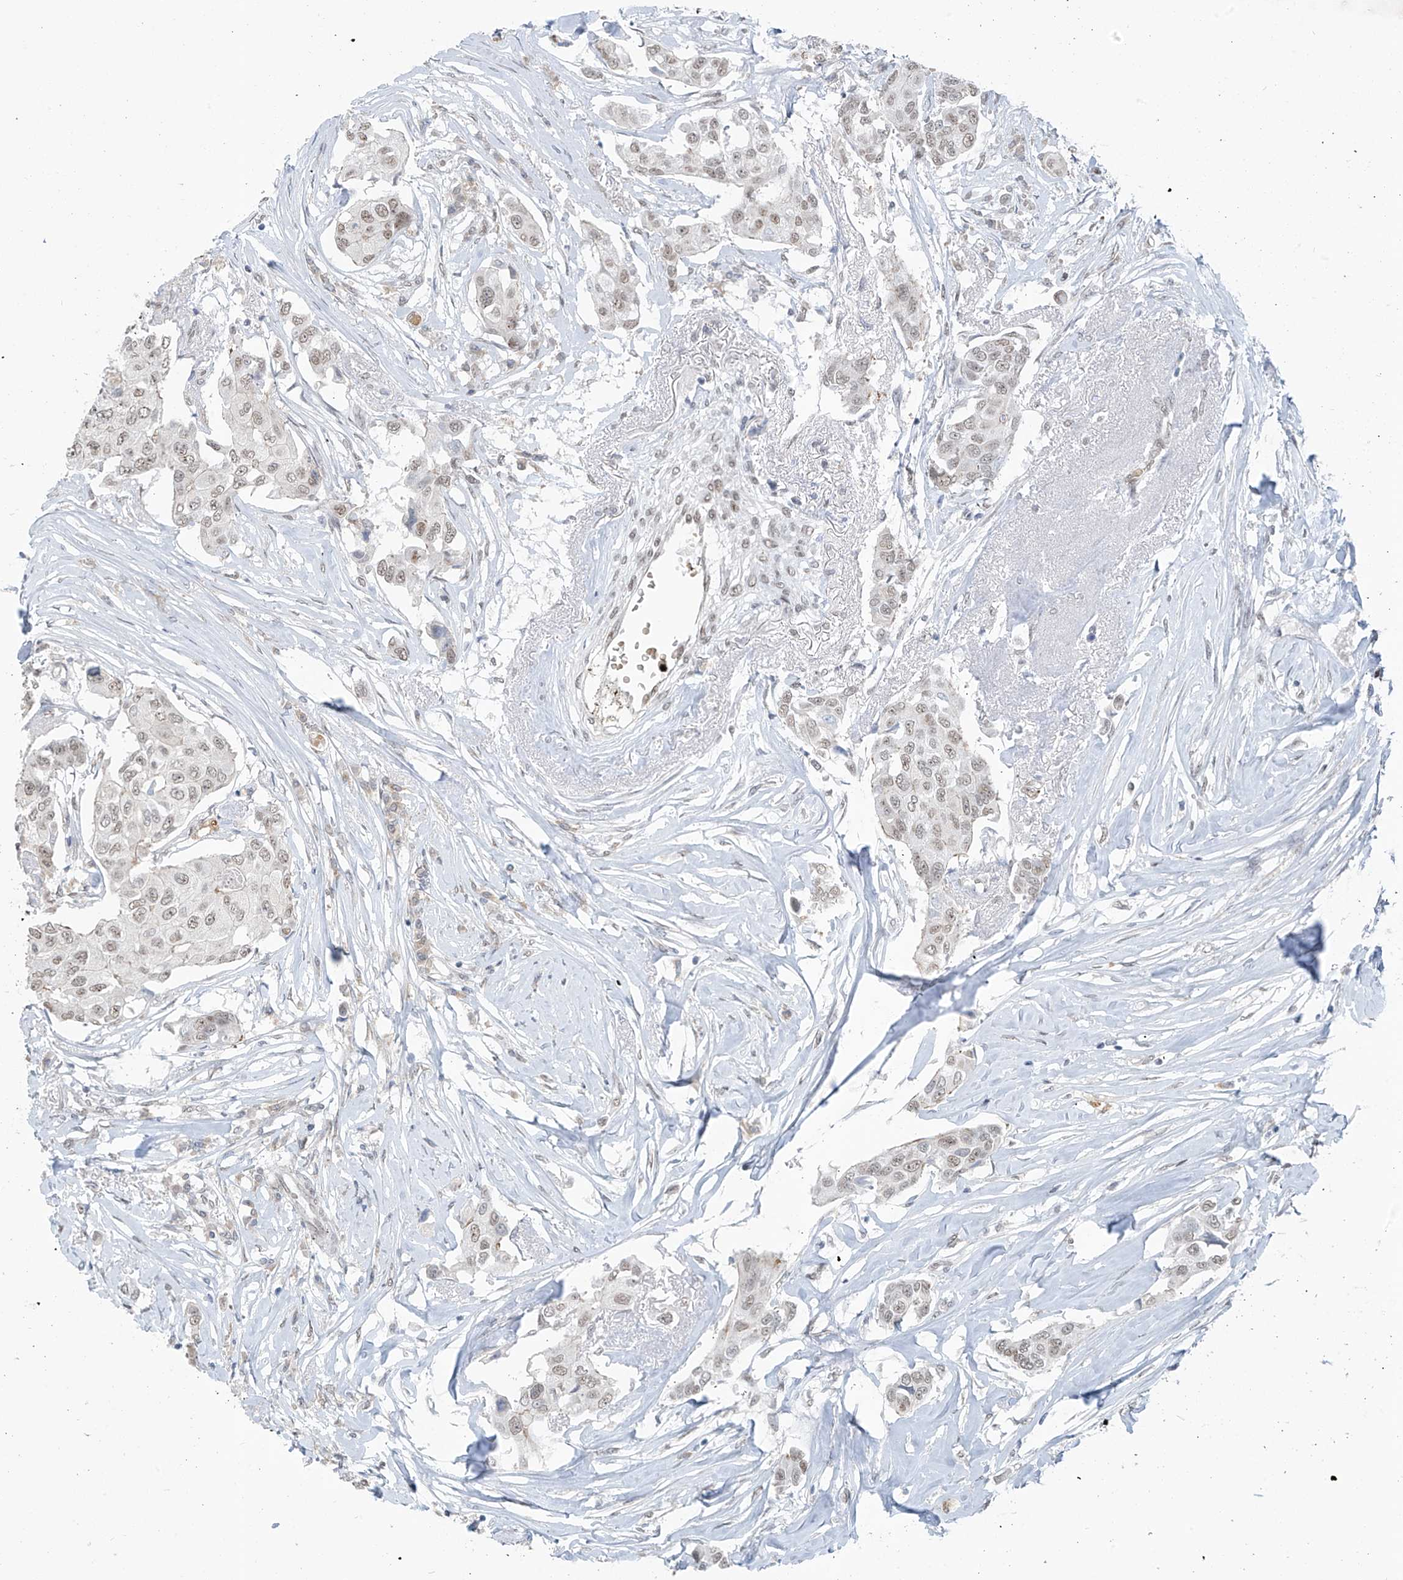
{"staining": {"intensity": "weak", "quantity": ">75%", "location": "nuclear"}, "tissue": "breast cancer", "cell_type": "Tumor cells", "image_type": "cancer", "snomed": [{"axis": "morphology", "description": "Duct carcinoma"}, {"axis": "topography", "description": "Breast"}], "caption": "Immunohistochemistry of breast cancer (intraductal carcinoma) displays low levels of weak nuclear positivity in approximately >75% of tumor cells.", "gene": "MCM9", "patient": {"sex": "female", "age": 80}}